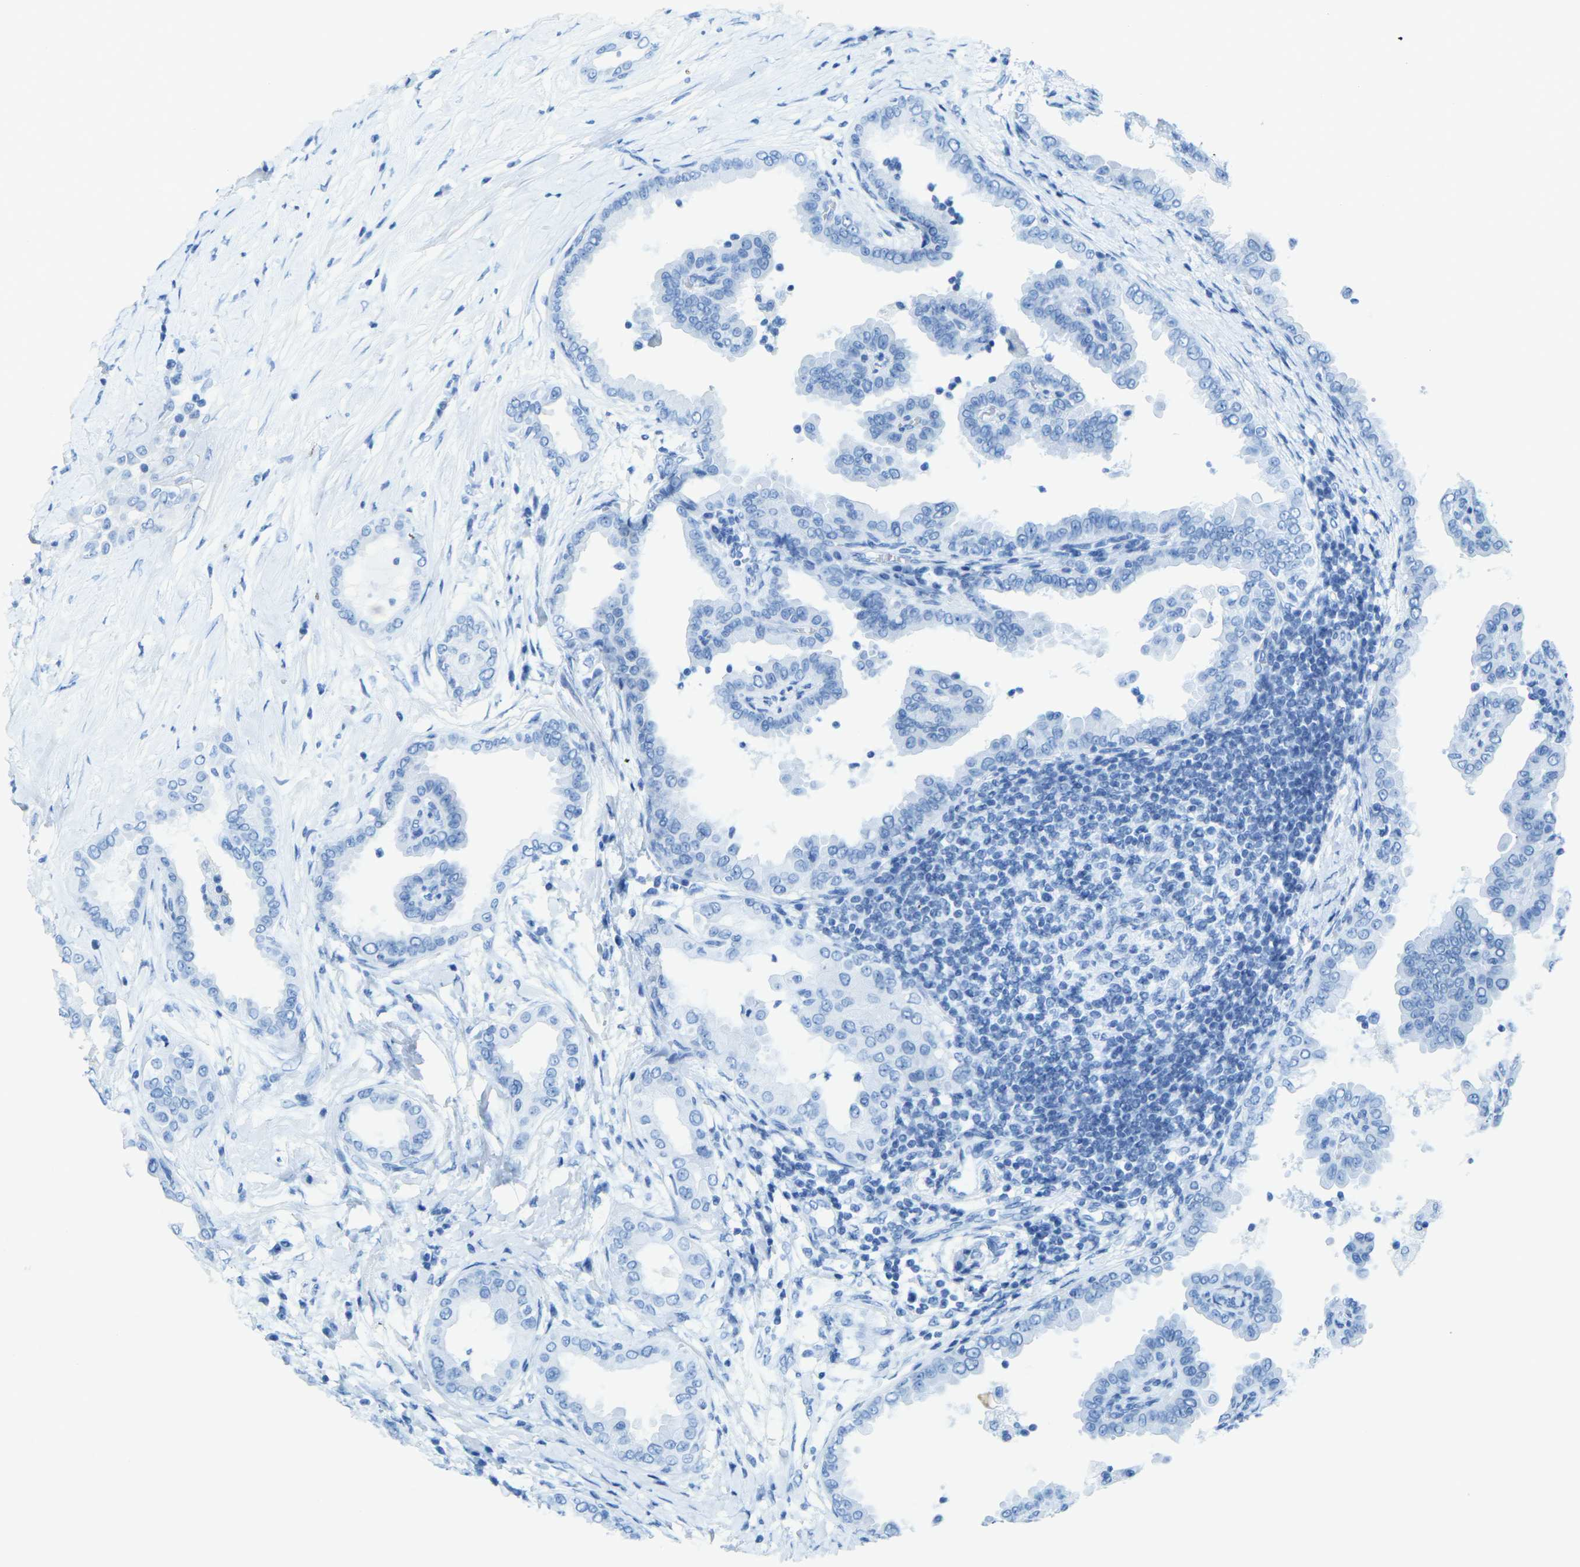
{"staining": {"intensity": "negative", "quantity": "none", "location": "none"}, "tissue": "thyroid cancer", "cell_type": "Tumor cells", "image_type": "cancer", "snomed": [{"axis": "morphology", "description": "Papillary adenocarcinoma, NOS"}, {"axis": "topography", "description": "Thyroid gland"}], "caption": "IHC of papillary adenocarcinoma (thyroid) exhibits no staining in tumor cells.", "gene": "RGMA", "patient": {"sex": "male", "age": 33}}